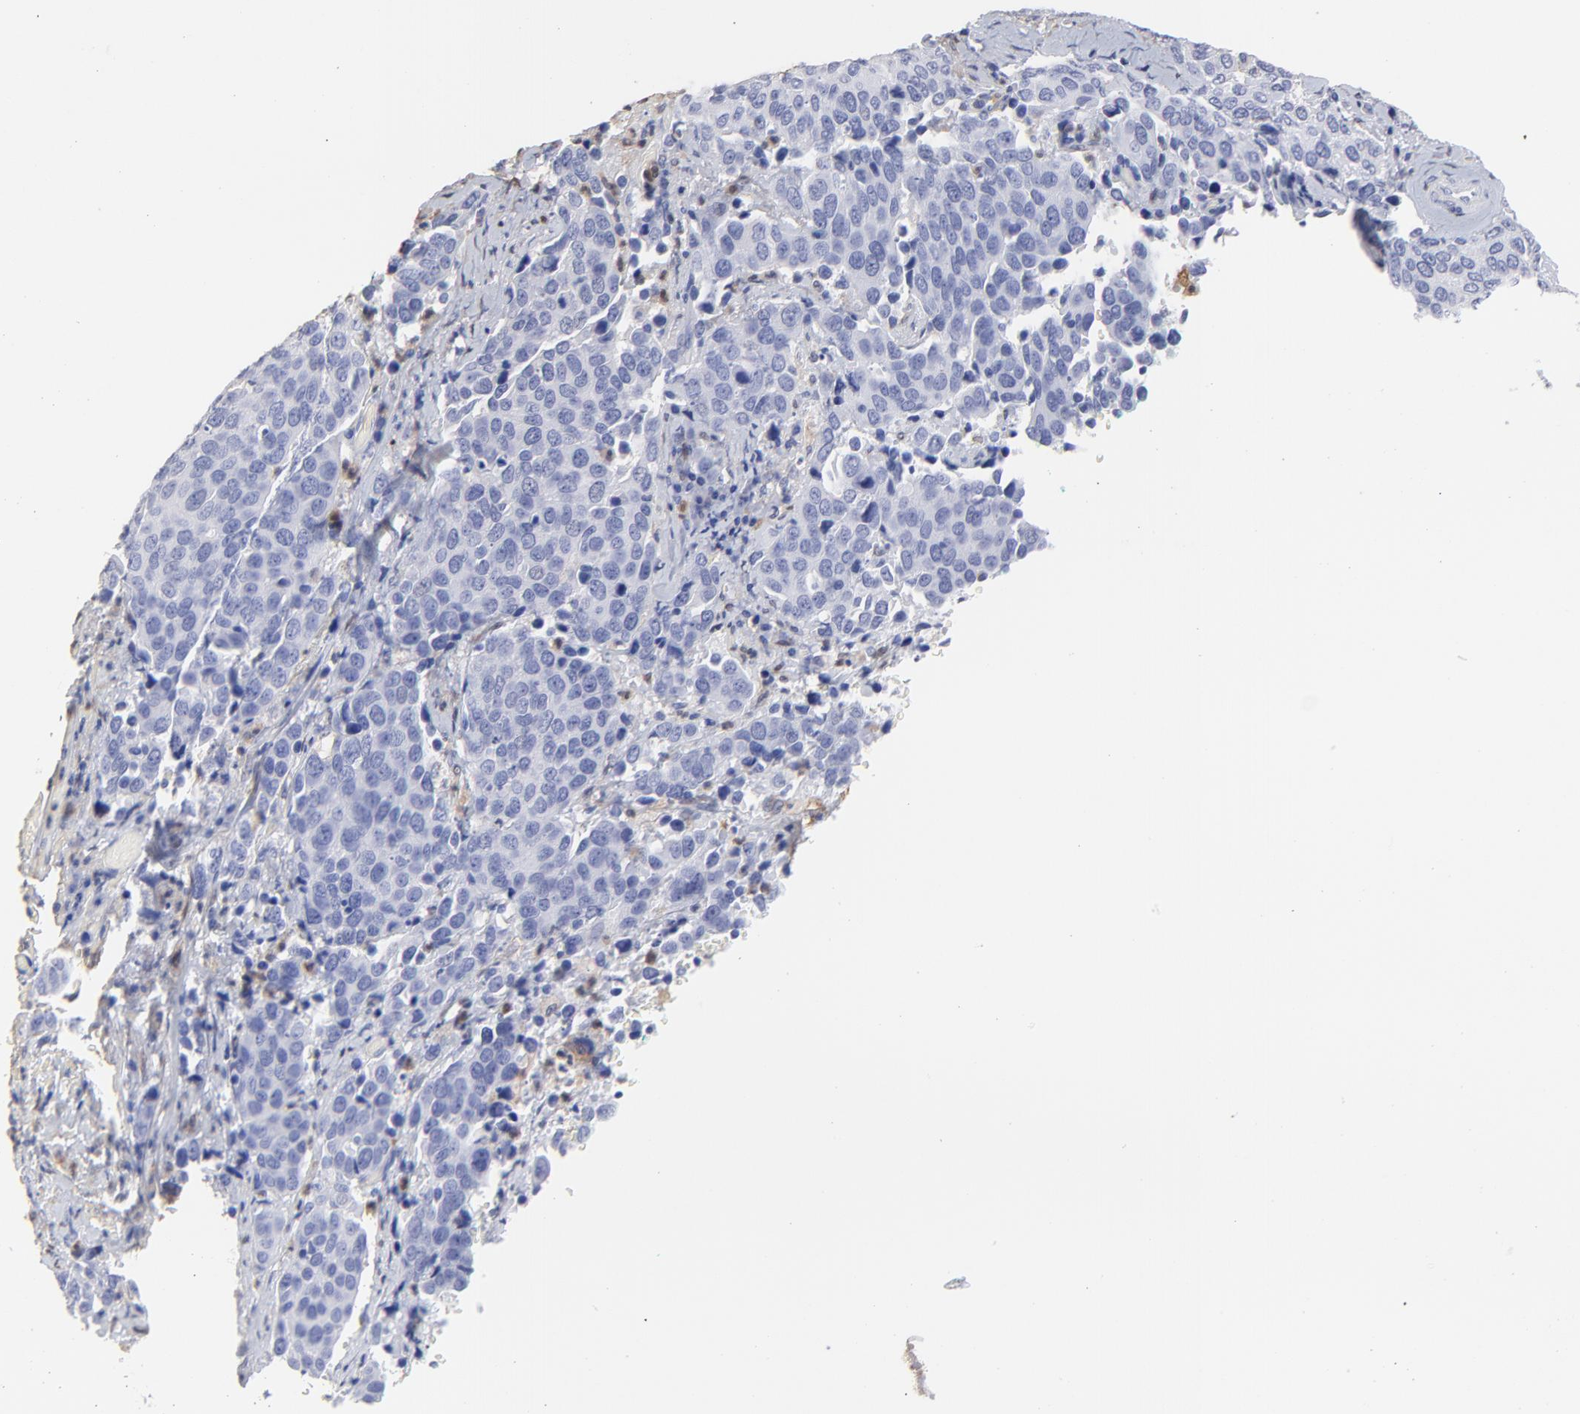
{"staining": {"intensity": "negative", "quantity": "none", "location": "none"}, "tissue": "cervical cancer", "cell_type": "Tumor cells", "image_type": "cancer", "snomed": [{"axis": "morphology", "description": "Squamous cell carcinoma, NOS"}, {"axis": "topography", "description": "Cervix"}], "caption": "High power microscopy image of an immunohistochemistry photomicrograph of cervical squamous cell carcinoma, revealing no significant positivity in tumor cells.", "gene": "SMARCA1", "patient": {"sex": "female", "age": 54}}